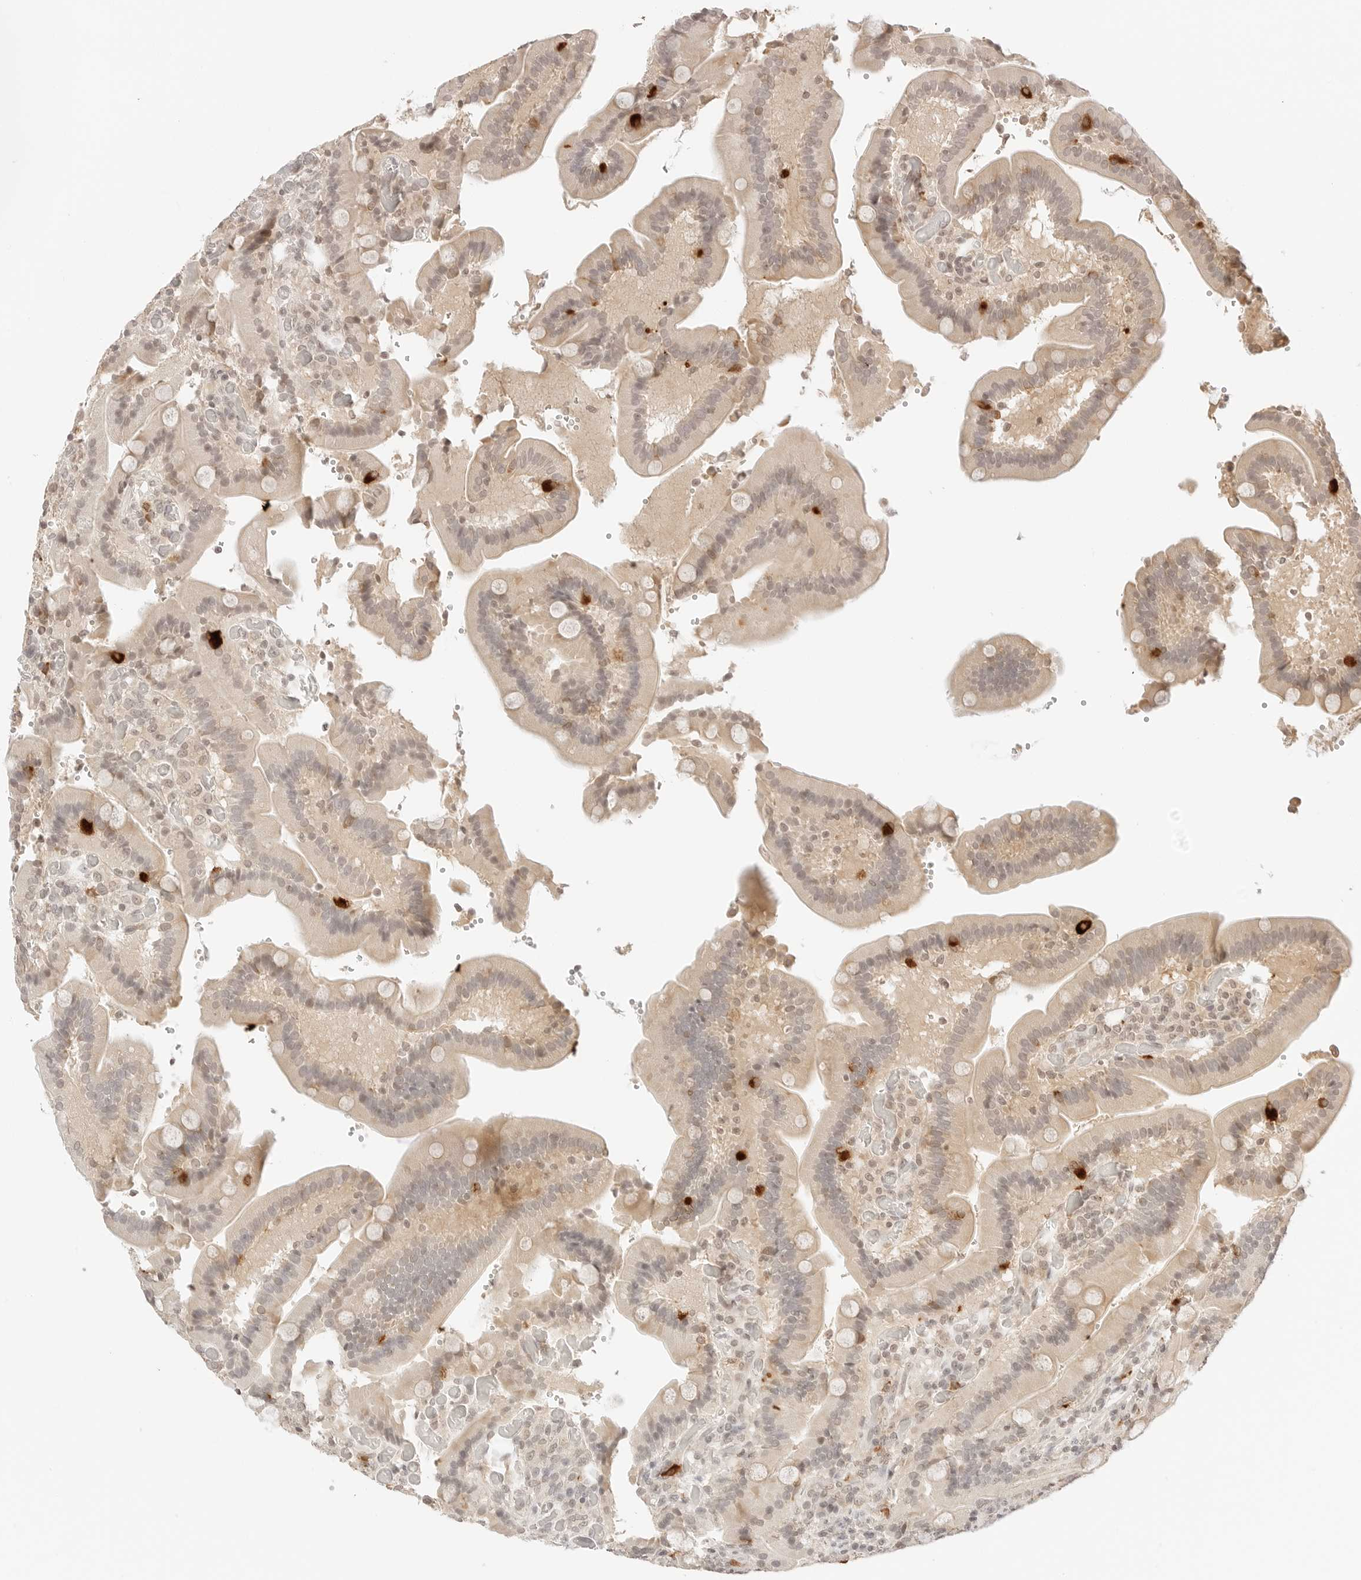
{"staining": {"intensity": "moderate", "quantity": ">75%", "location": "cytoplasmic/membranous,nuclear"}, "tissue": "duodenum", "cell_type": "Glandular cells", "image_type": "normal", "snomed": [{"axis": "morphology", "description": "Normal tissue, NOS"}, {"axis": "topography", "description": "Duodenum"}], "caption": "Glandular cells show medium levels of moderate cytoplasmic/membranous,nuclear staining in about >75% of cells in benign human duodenum. (Brightfield microscopy of DAB IHC at high magnification).", "gene": "SEPTIN4", "patient": {"sex": "female", "age": 62}}